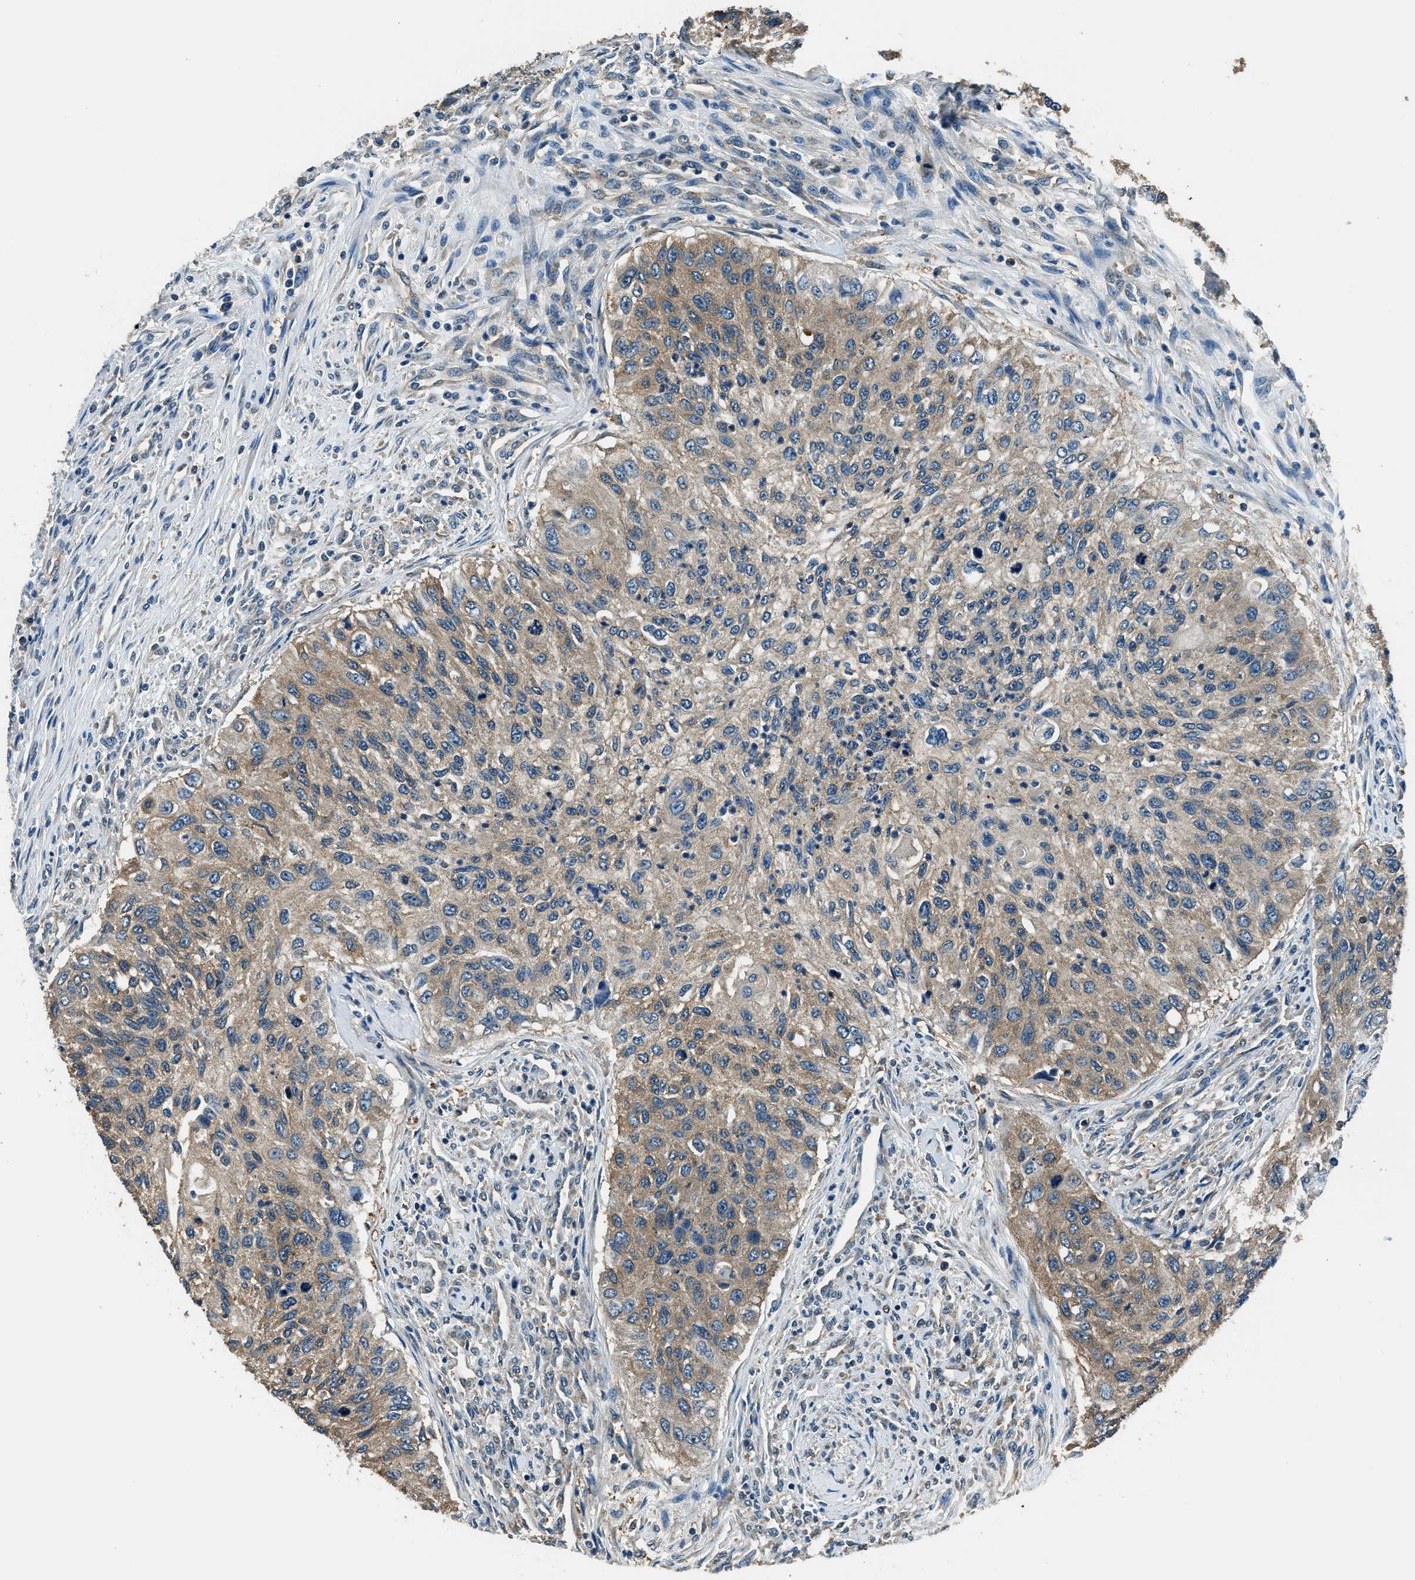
{"staining": {"intensity": "weak", "quantity": "25%-75%", "location": "cytoplasmic/membranous"}, "tissue": "urothelial cancer", "cell_type": "Tumor cells", "image_type": "cancer", "snomed": [{"axis": "morphology", "description": "Urothelial carcinoma, High grade"}, {"axis": "topography", "description": "Urinary bladder"}], "caption": "Urothelial carcinoma (high-grade) stained with a protein marker exhibits weak staining in tumor cells.", "gene": "ARFGAP2", "patient": {"sex": "female", "age": 60}}